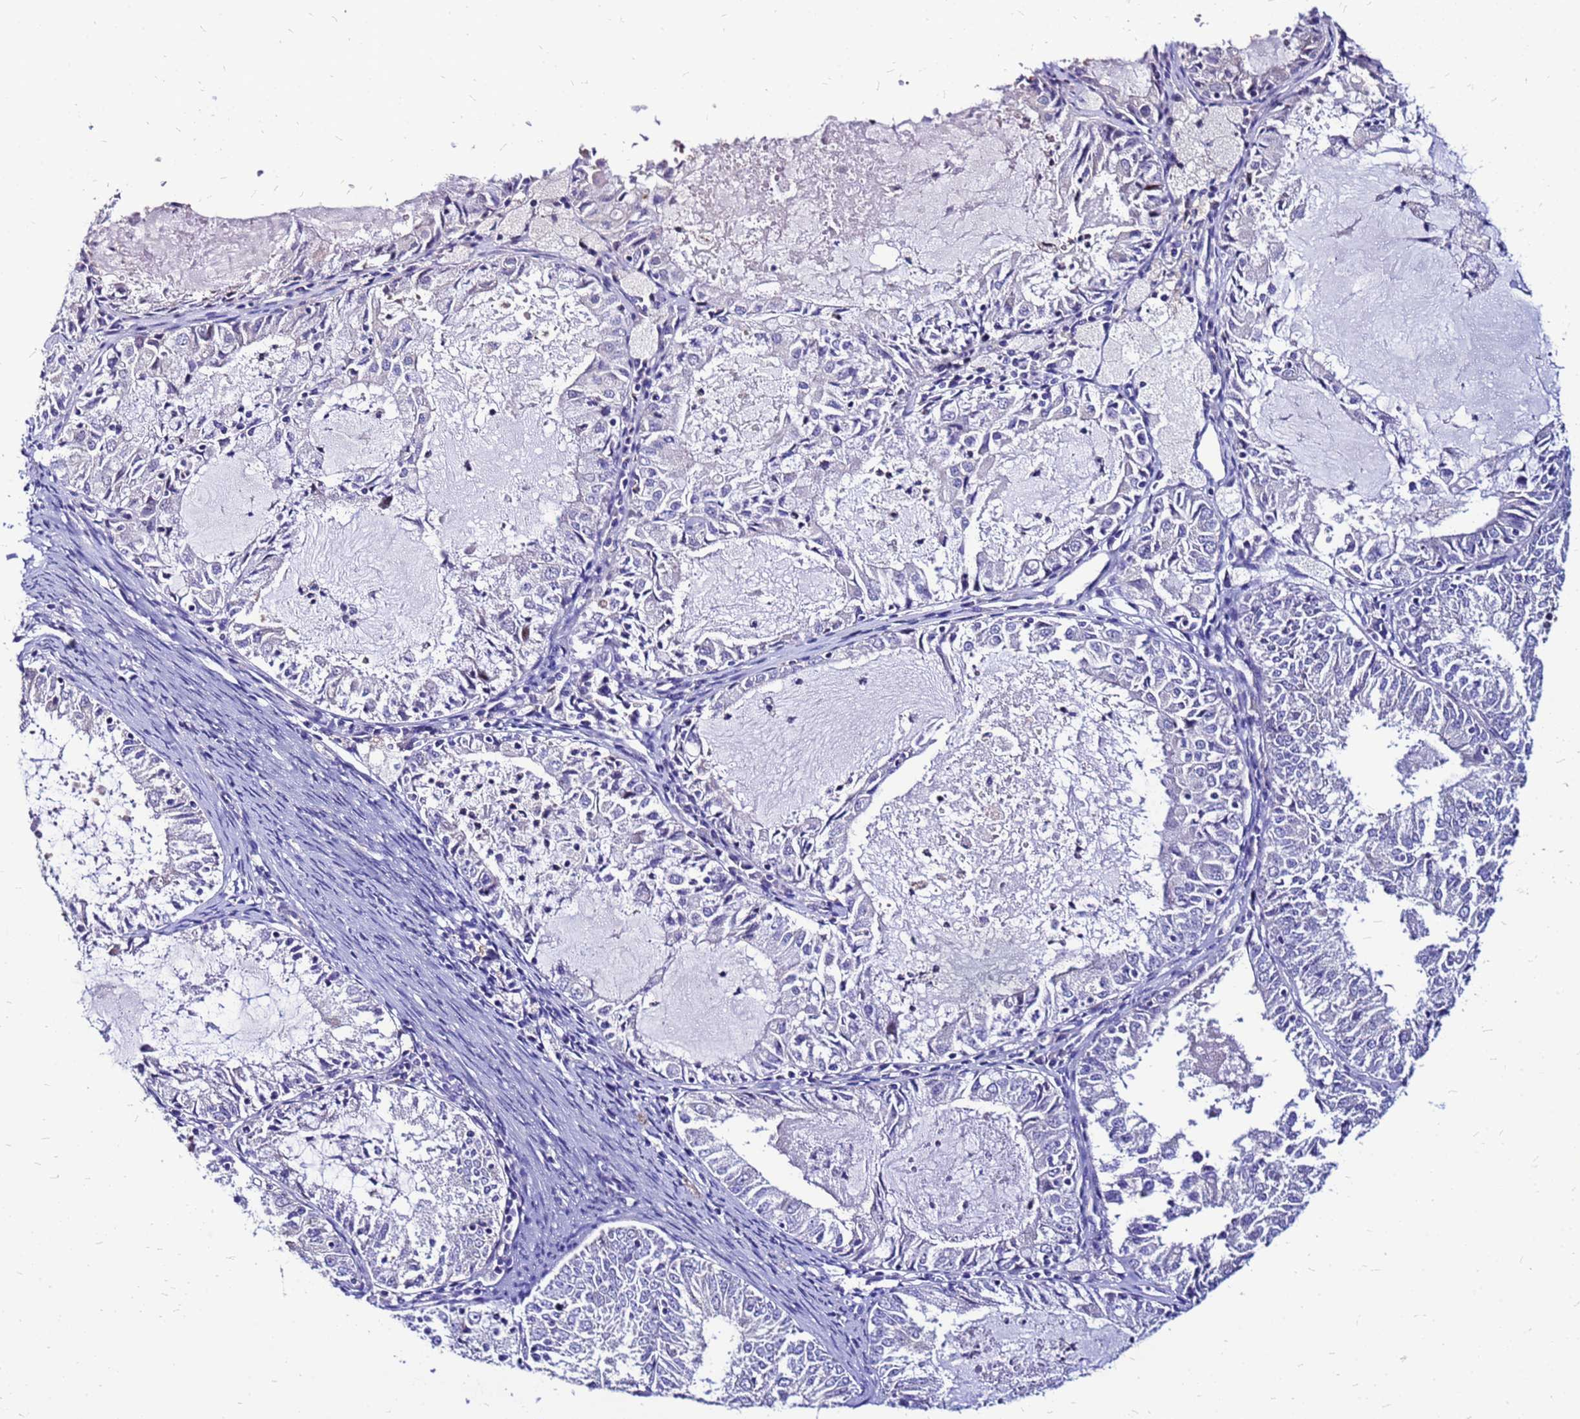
{"staining": {"intensity": "negative", "quantity": "none", "location": "none"}, "tissue": "endometrial cancer", "cell_type": "Tumor cells", "image_type": "cancer", "snomed": [{"axis": "morphology", "description": "Adenocarcinoma, NOS"}, {"axis": "topography", "description": "Endometrium"}], "caption": "The immunohistochemistry (IHC) micrograph has no significant staining in tumor cells of endometrial cancer (adenocarcinoma) tissue.", "gene": "ARHGEF5", "patient": {"sex": "female", "age": 57}}